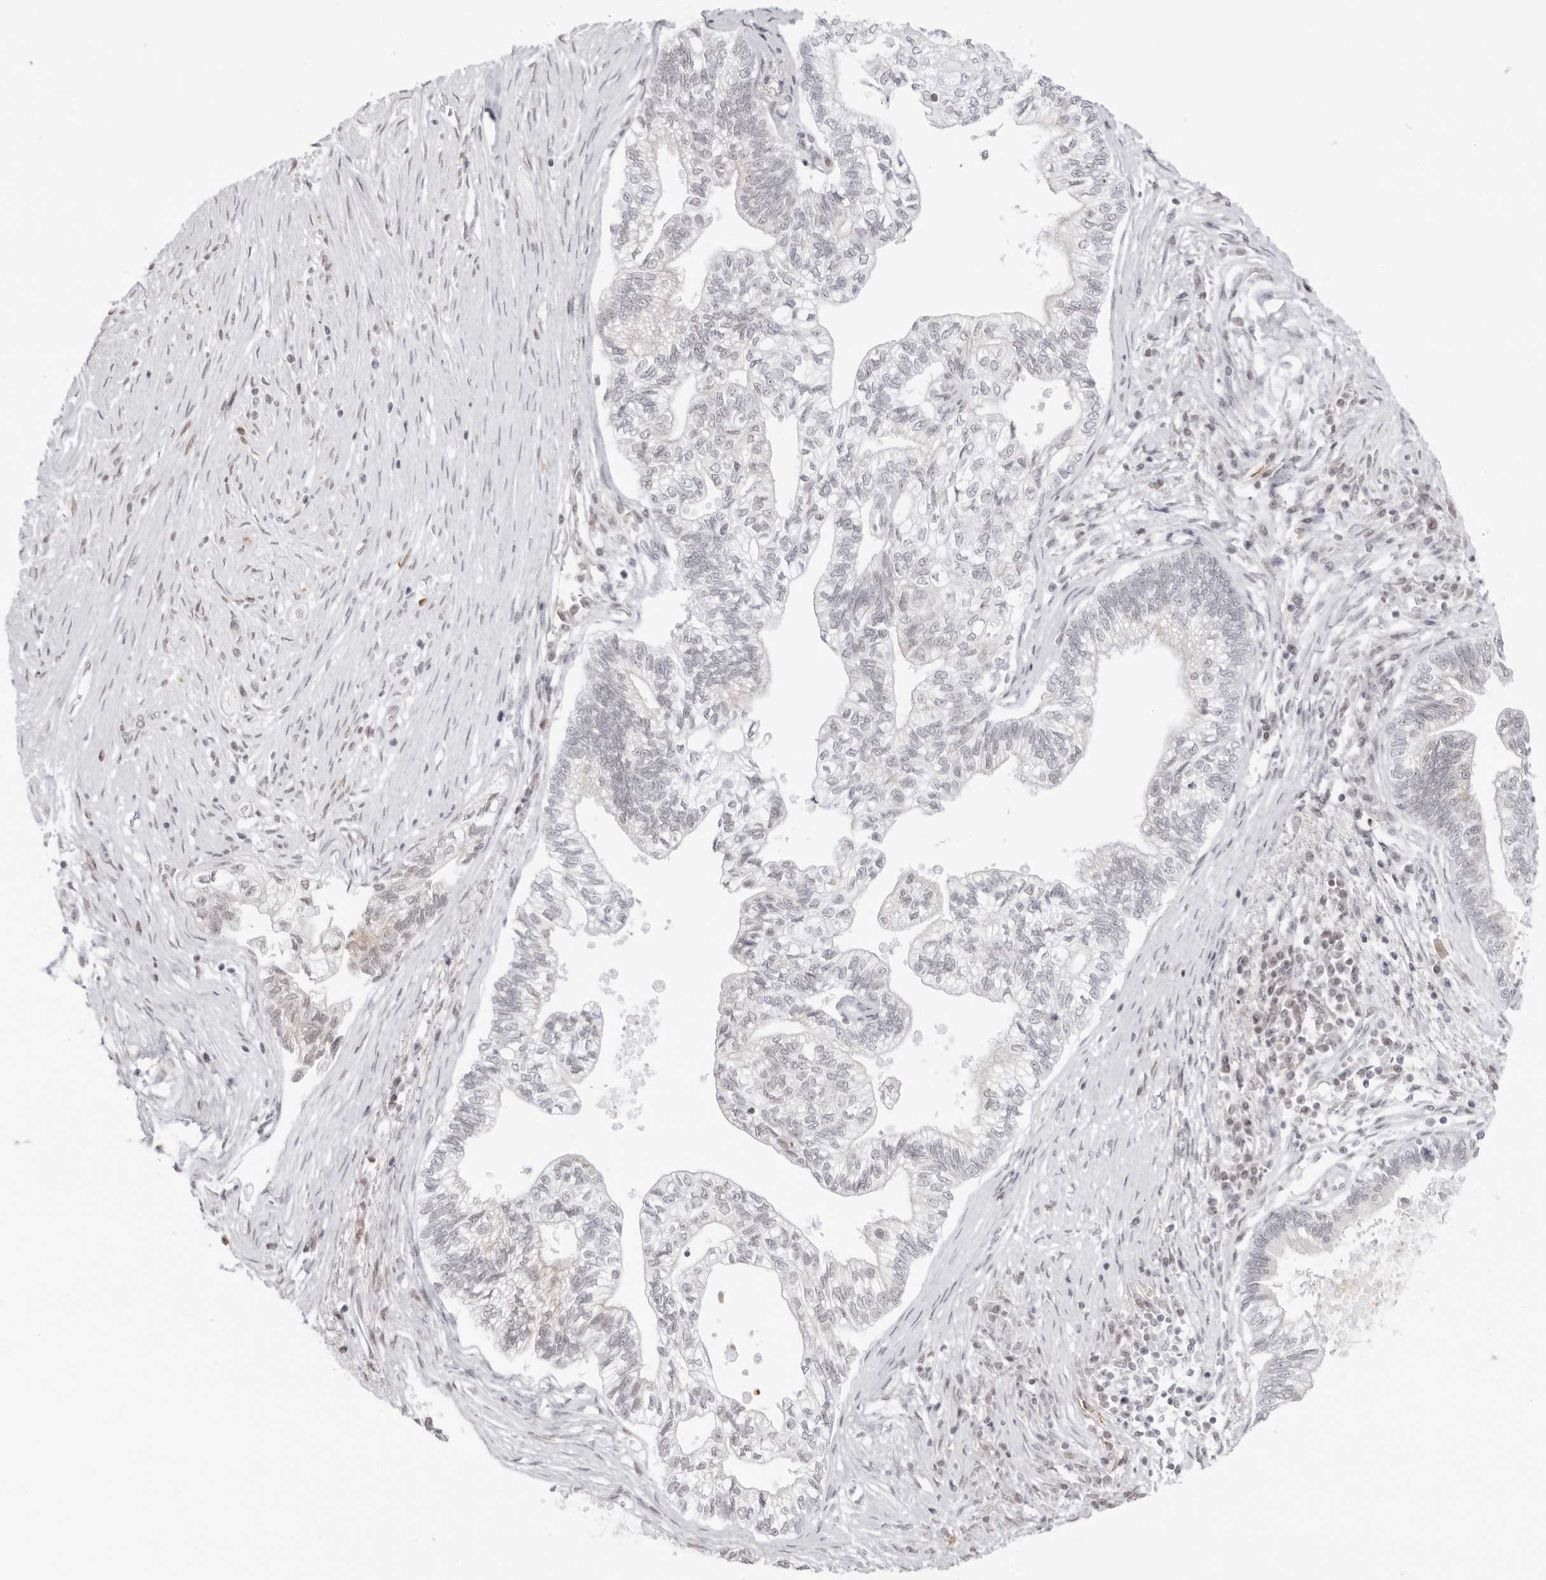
{"staining": {"intensity": "negative", "quantity": "none", "location": "none"}, "tissue": "pancreatic cancer", "cell_type": "Tumor cells", "image_type": "cancer", "snomed": [{"axis": "morphology", "description": "Adenocarcinoma, NOS"}, {"axis": "topography", "description": "Pancreas"}], "caption": "IHC of pancreatic adenocarcinoma reveals no positivity in tumor cells.", "gene": "RNF146", "patient": {"sex": "male", "age": 72}}